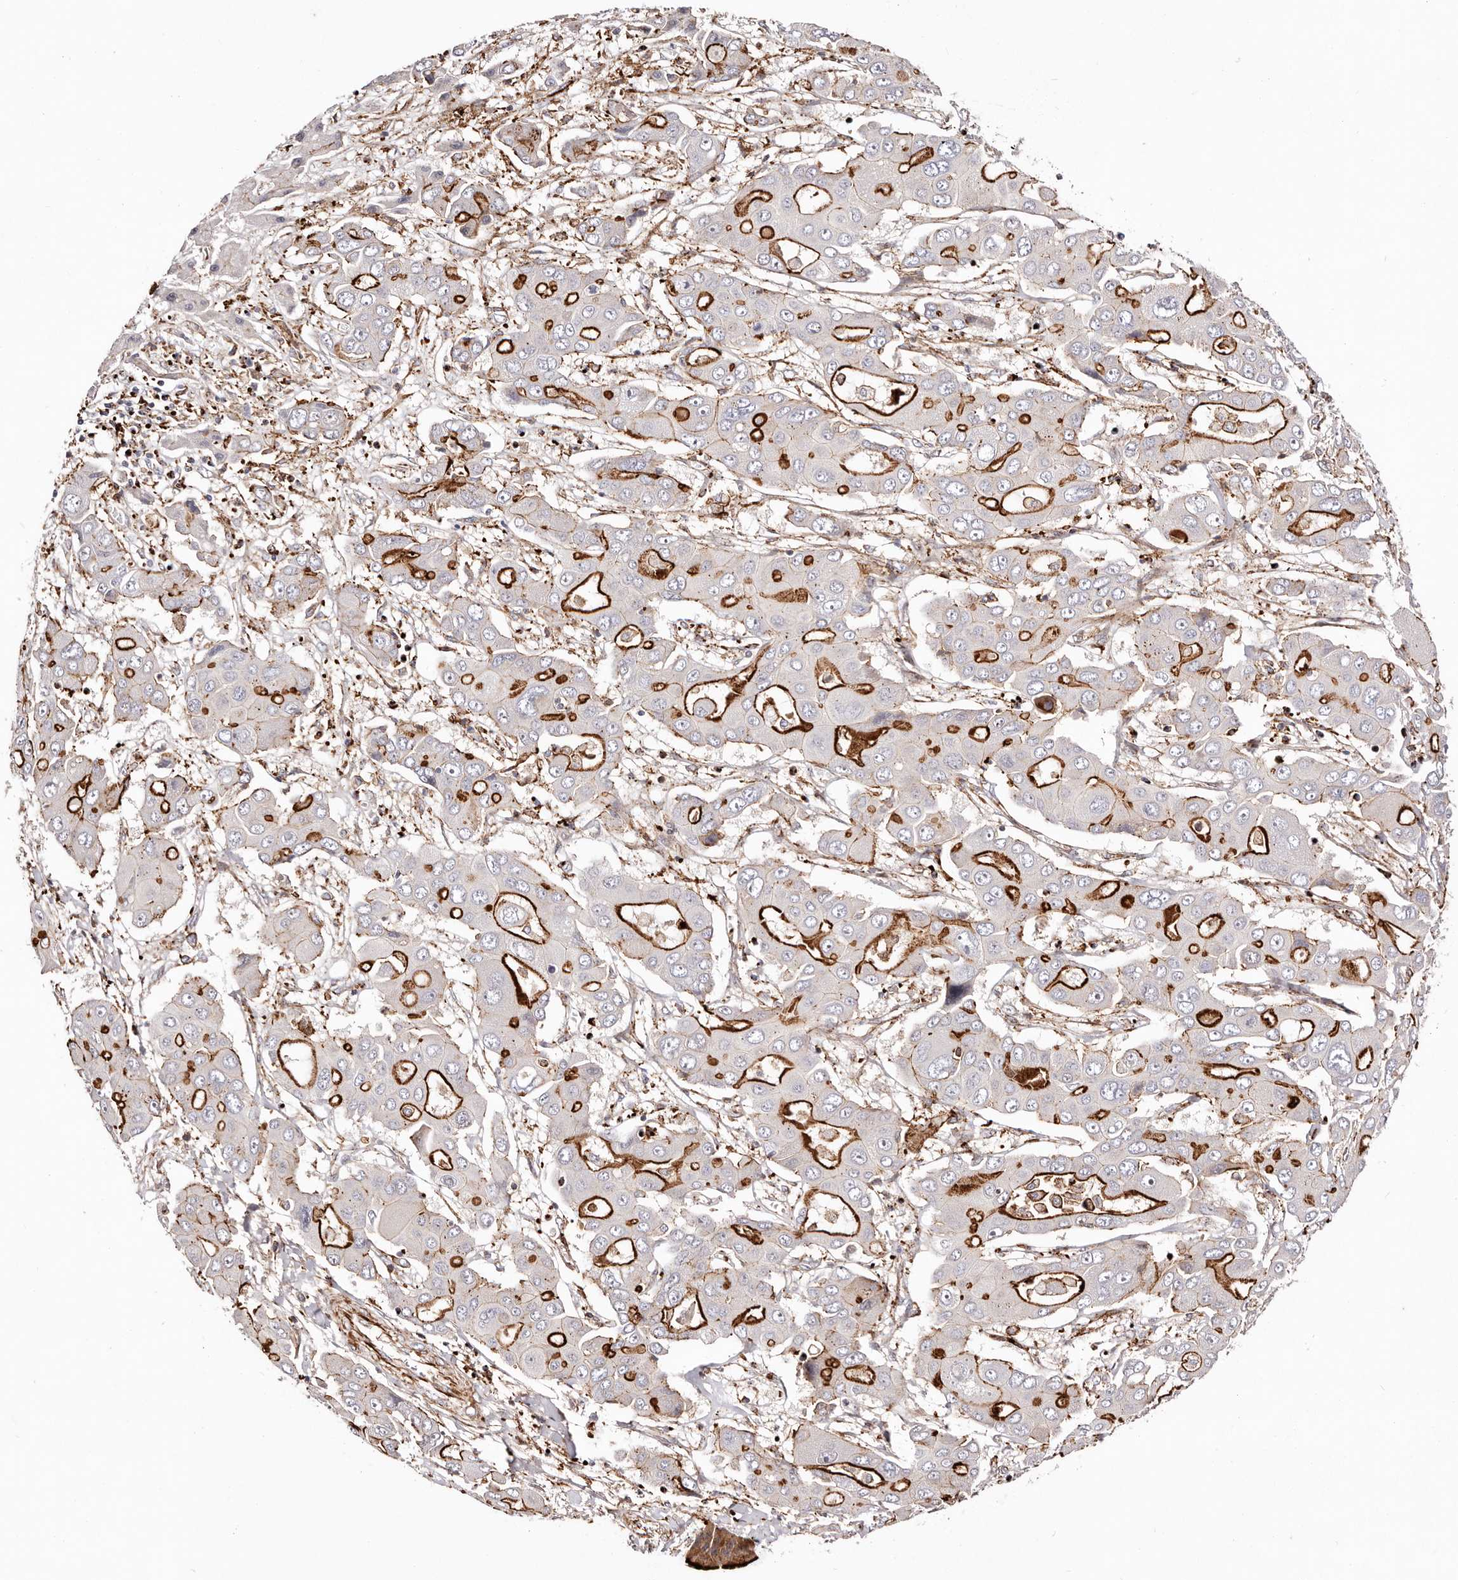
{"staining": {"intensity": "strong", "quantity": "25%-75%", "location": "cytoplasmic/membranous"}, "tissue": "liver cancer", "cell_type": "Tumor cells", "image_type": "cancer", "snomed": [{"axis": "morphology", "description": "Cholangiocarcinoma"}, {"axis": "topography", "description": "Liver"}], "caption": "IHC (DAB) staining of liver cholangiocarcinoma shows strong cytoplasmic/membranous protein staining in approximately 25%-75% of tumor cells.", "gene": "PTPN22", "patient": {"sex": "male", "age": 67}}